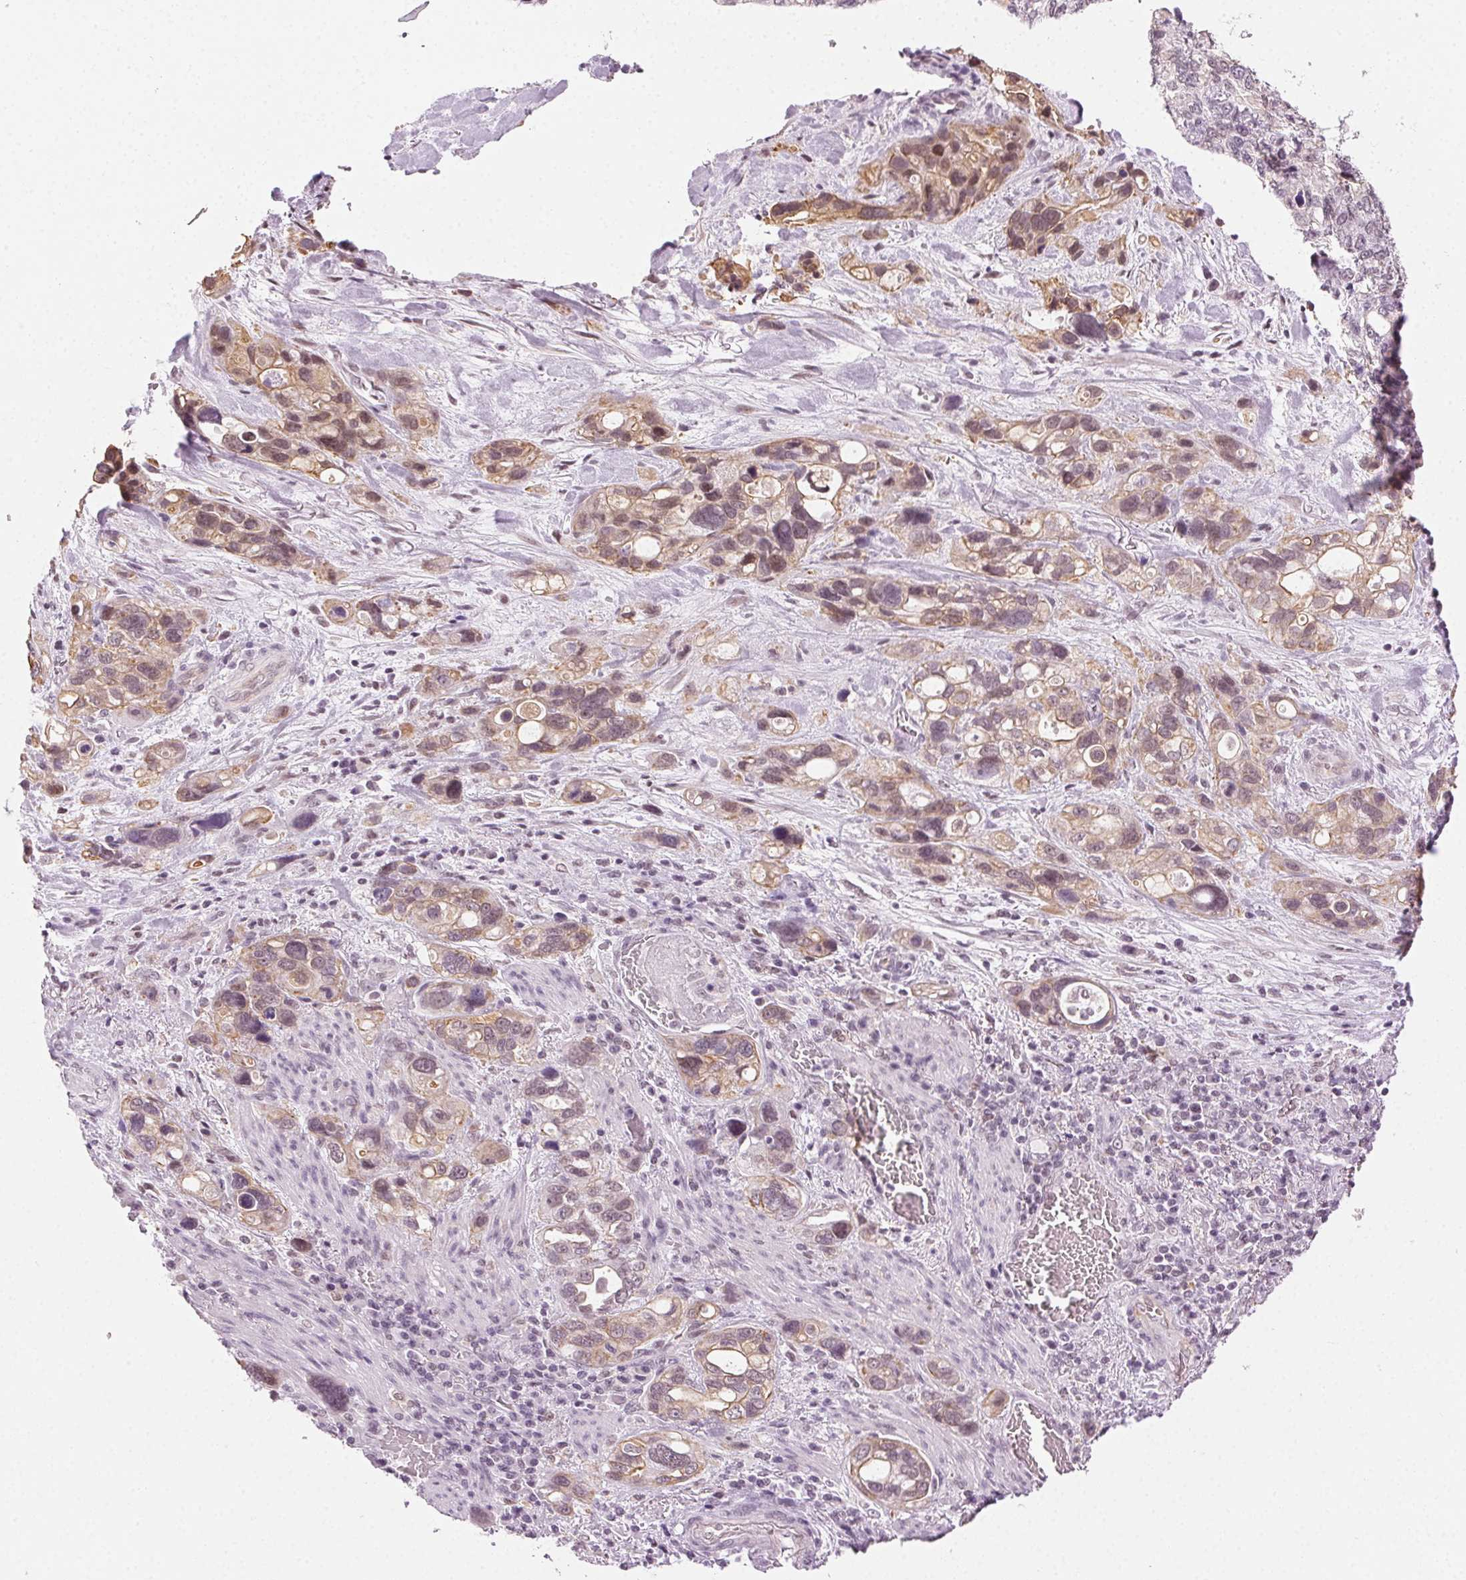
{"staining": {"intensity": "weak", "quantity": "25%-75%", "location": "cytoplasmic/membranous,nuclear"}, "tissue": "stomach cancer", "cell_type": "Tumor cells", "image_type": "cancer", "snomed": [{"axis": "morphology", "description": "Adenocarcinoma, NOS"}, {"axis": "topography", "description": "Stomach, upper"}], "caption": "A low amount of weak cytoplasmic/membranous and nuclear expression is present in about 25%-75% of tumor cells in stomach cancer (adenocarcinoma) tissue. The staining was performed using DAB, with brown indicating positive protein expression. Nuclei are stained blue with hematoxylin.", "gene": "AIF1L", "patient": {"sex": "female", "age": 81}}